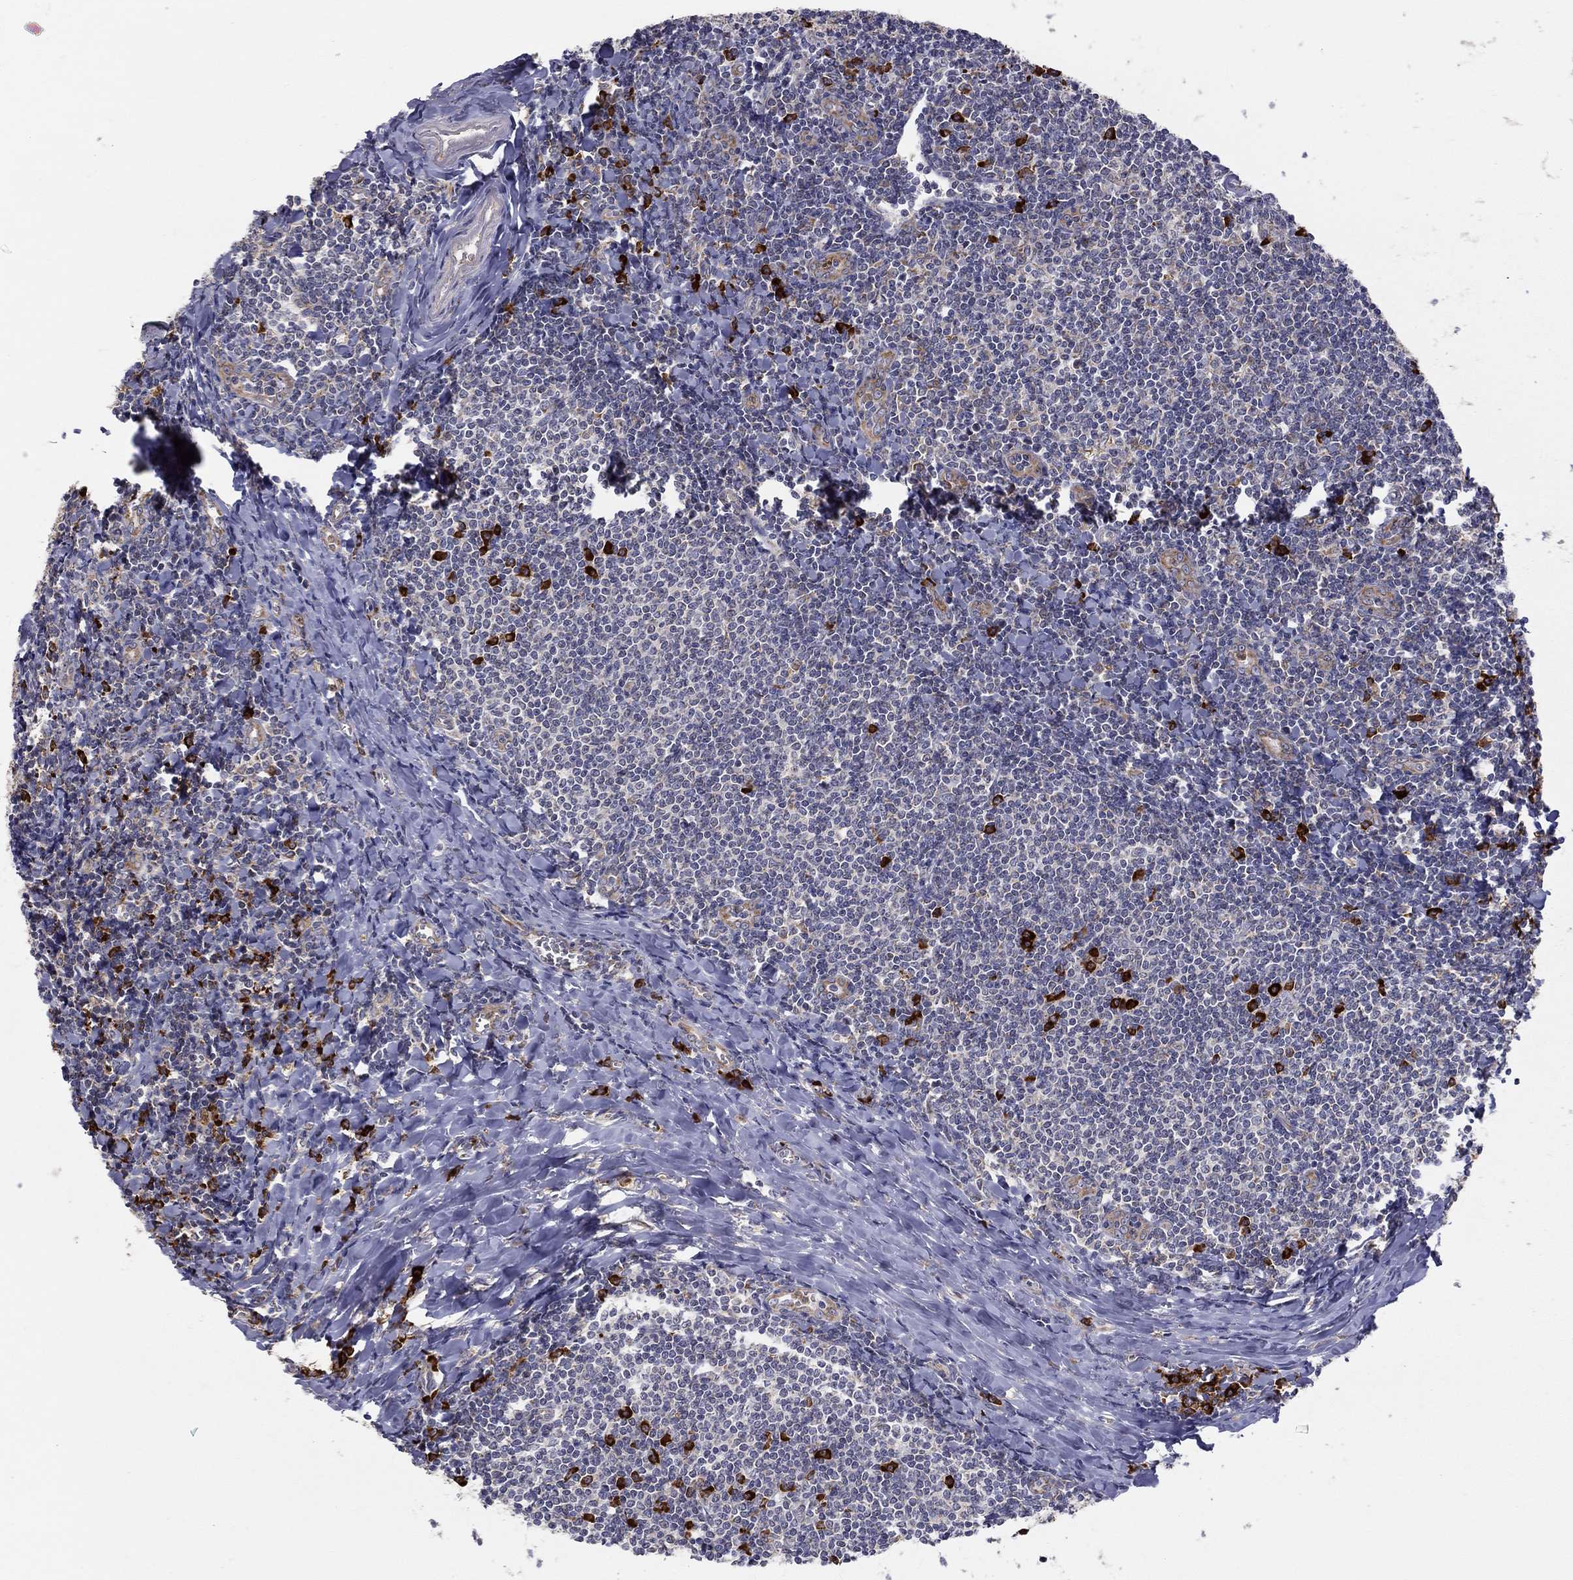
{"staining": {"intensity": "strong", "quantity": "<25%", "location": "cytoplasmic/membranous"}, "tissue": "tonsil", "cell_type": "Germinal center cells", "image_type": "normal", "snomed": [{"axis": "morphology", "description": "Normal tissue, NOS"}, {"axis": "topography", "description": "Tonsil"}], "caption": "DAB immunohistochemical staining of benign tonsil displays strong cytoplasmic/membranous protein staining in approximately <25% of germinal center cells. (DAB (3,3'-diaminobenzidine) IHC with brightfield microscopy, high magnification).", "gene": "PRDX4", "patient": {"sex": "female", "age": 12}}